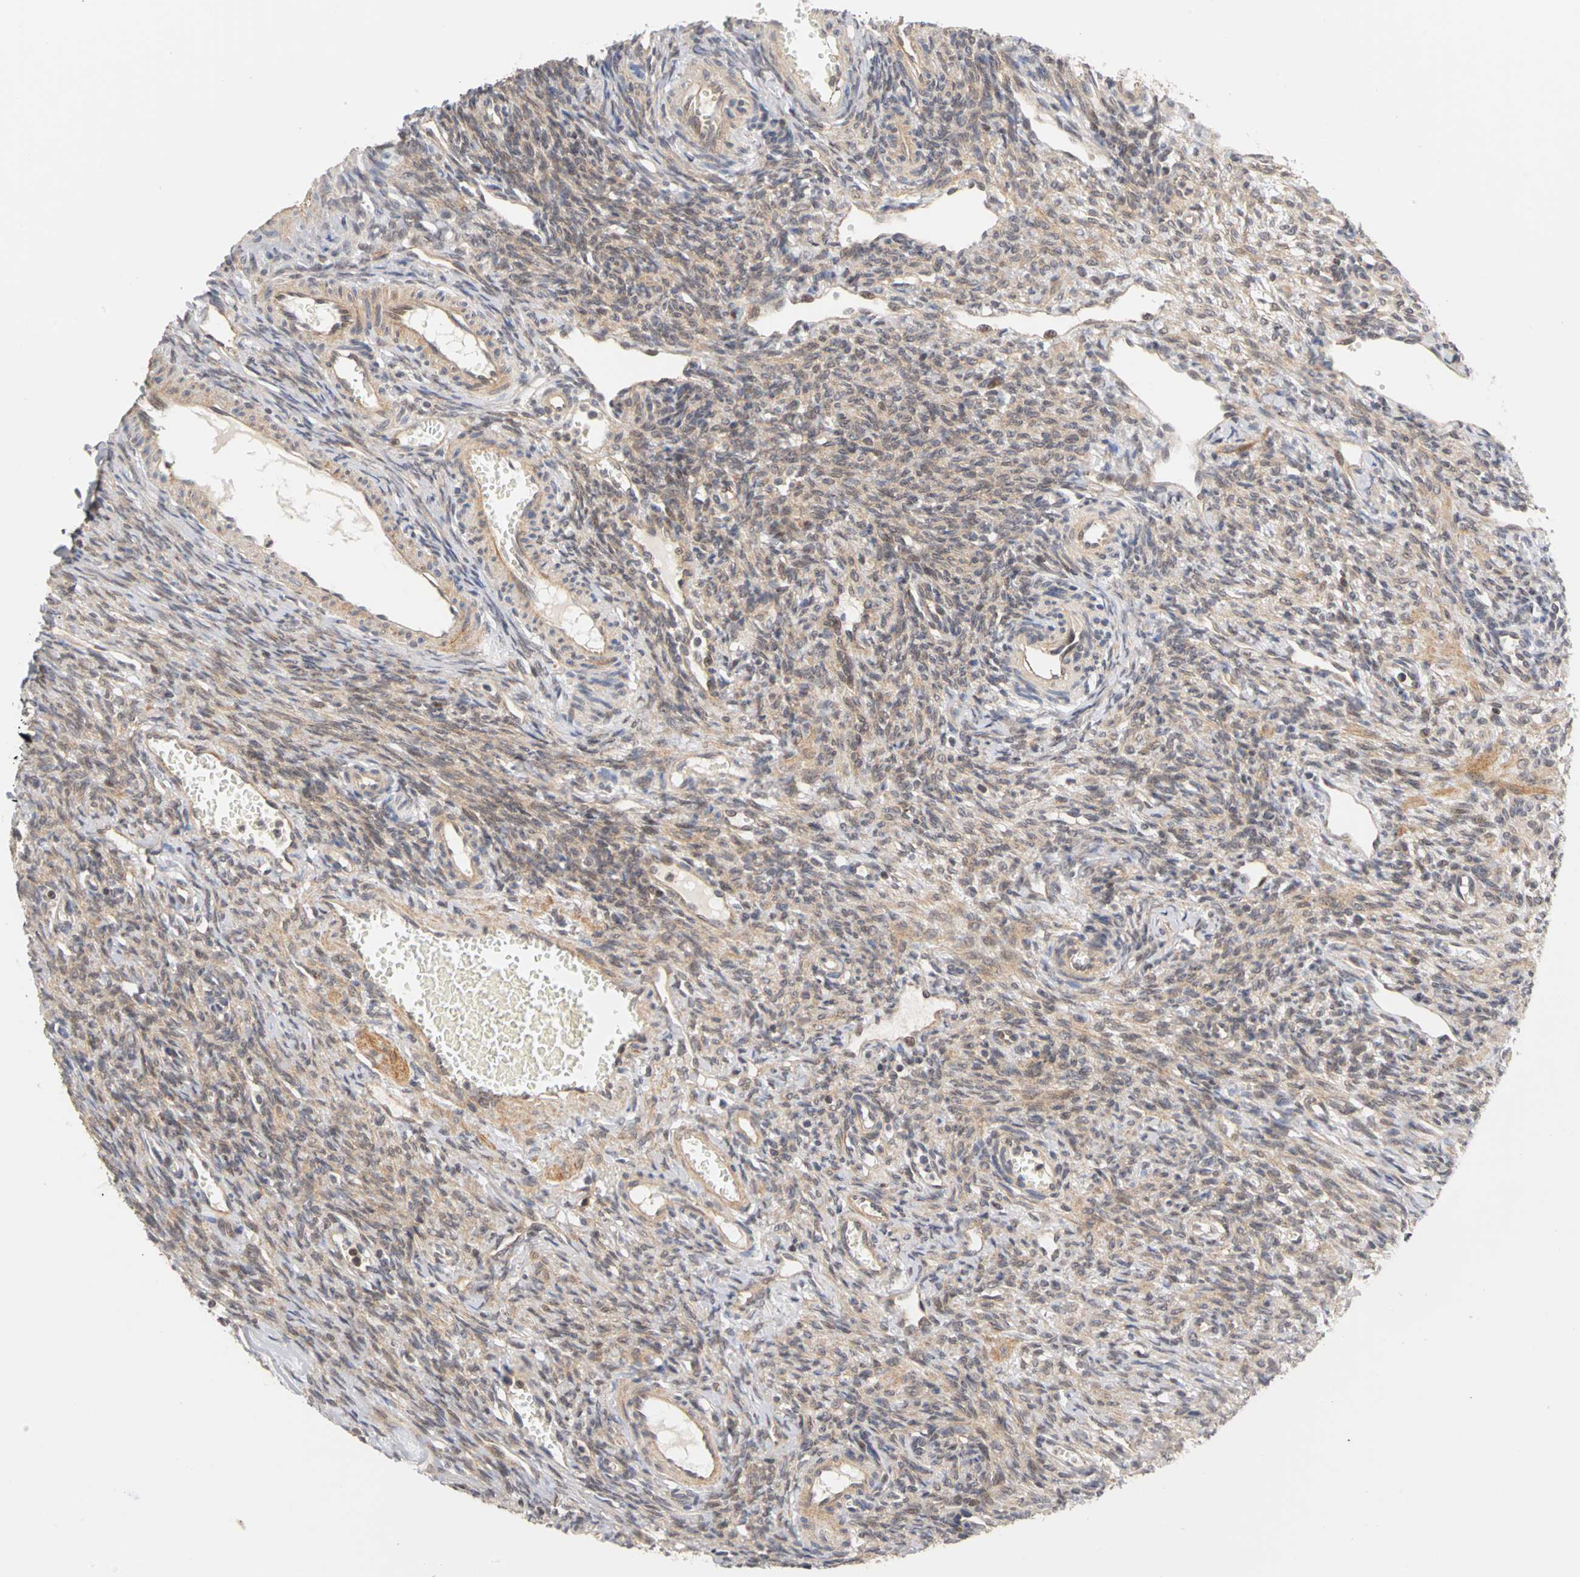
{"staining": {"intensity": "moderate", "quantity": "25%-75%", "location": "cytoplasmic/membranous,nuclear"}, "tissue": "ovary", "cell_type": "Ovarian stroma cells", "image_type": "normal", "snomed": [{"axis": "morphology", "description": "Normal tissue, NOS"}, {"axis": "topography", "description": "Ovary"}], "caption": "Ovary stained for a protein (brown) demonstrates moderate cytoplasmic/membranous,nuclear positive staining in approximately 25%-75% of ovarian stroma cells.", "gene": "UBE2M", "patient": {"sex": "female", "age": 33}}